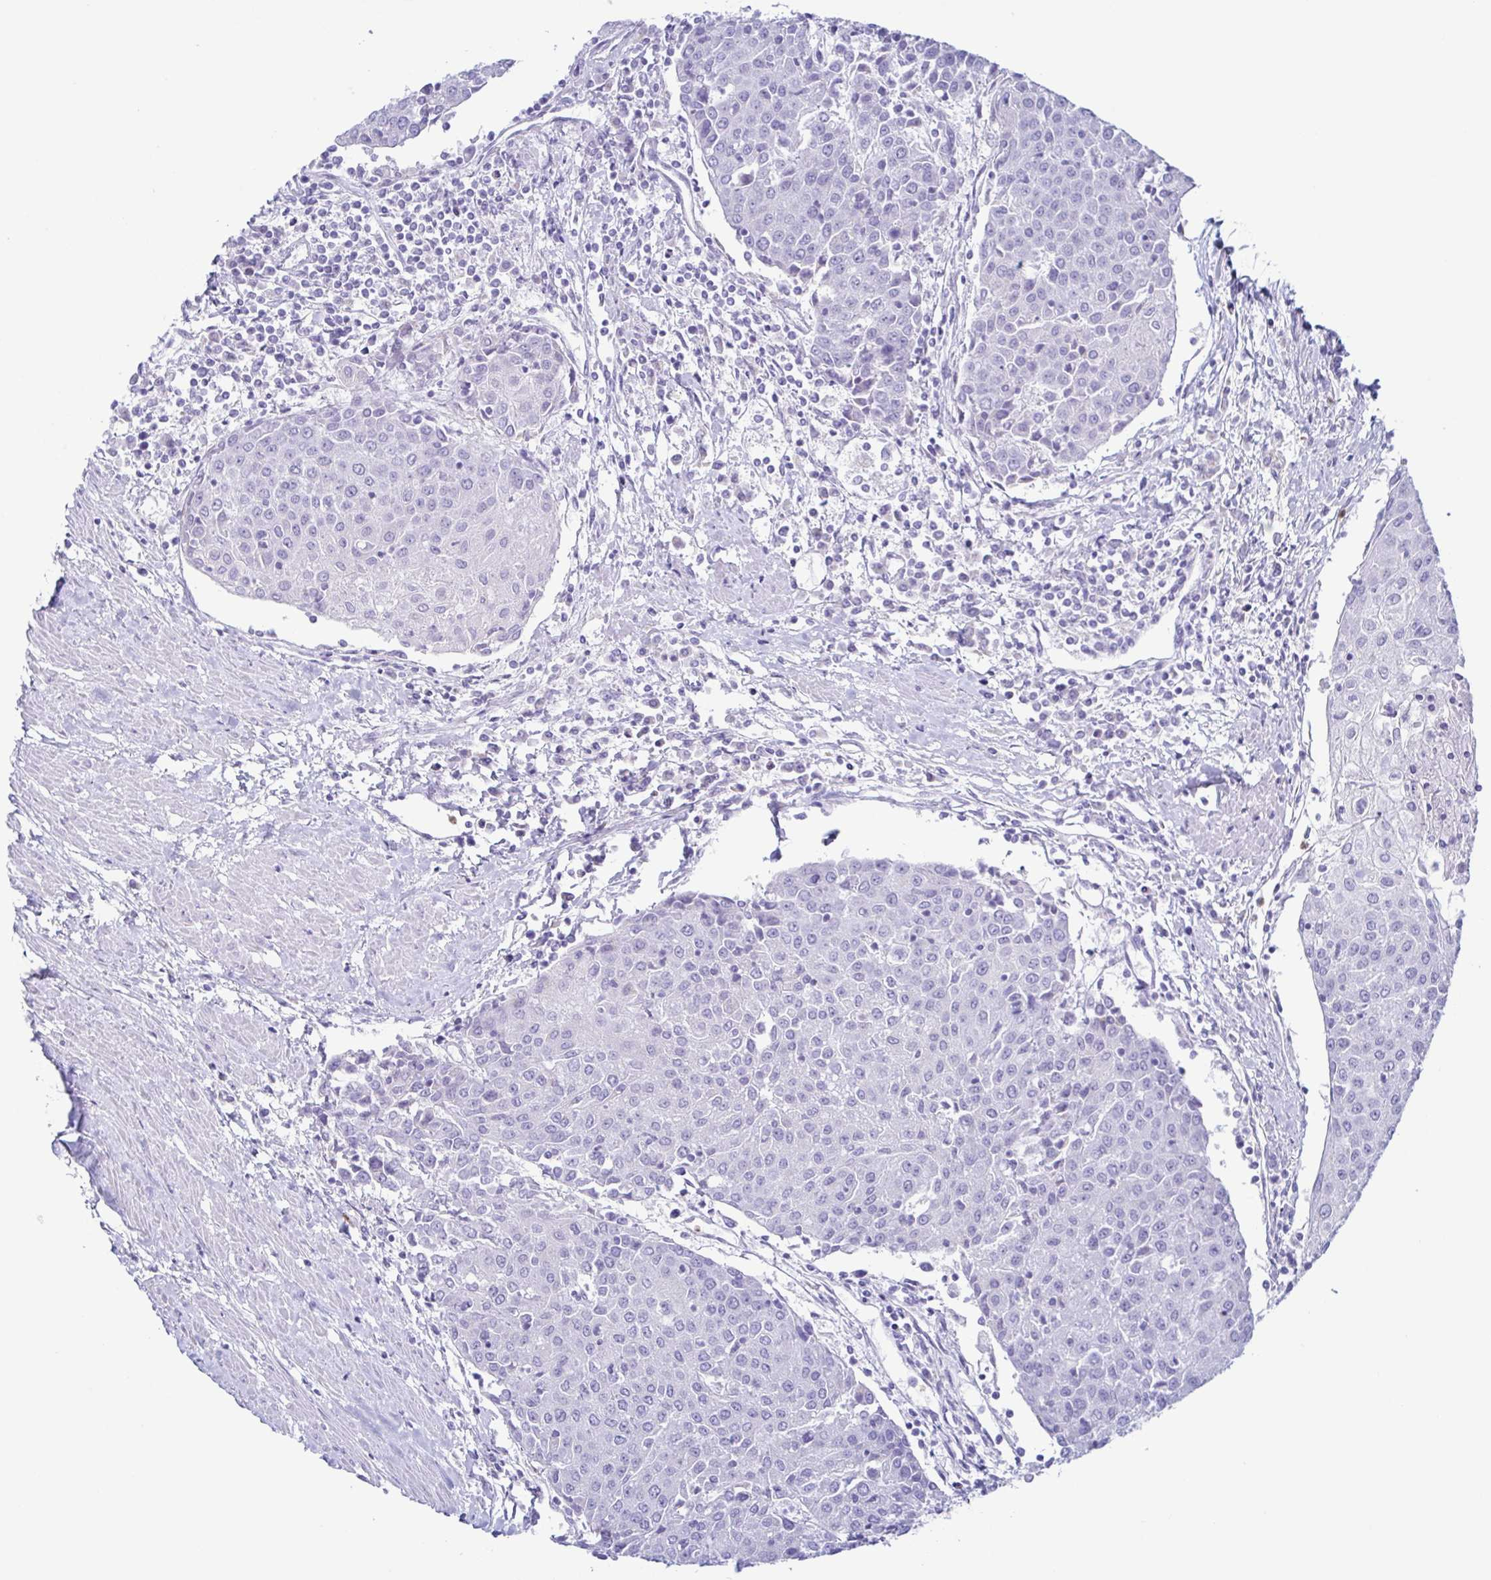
{"staining": {"intensity": "negative", "quantity": "none", "location": "none"}, "tissue": "urothelial cancer", "cell_type": "Tumor cells", "image_type": "cancer", "snomed": [{"axis": "morphology", "description": "Urothelial carcinoma, High grade"}, {"axis": "topography", "description": "Urinary bladder"}], "caption": "Immunohistochemical staining of urothelial cancer displays no significant expression in tumor cells.", "gene": "AZU1", "patient": {"sex": "female", "age": 85}}